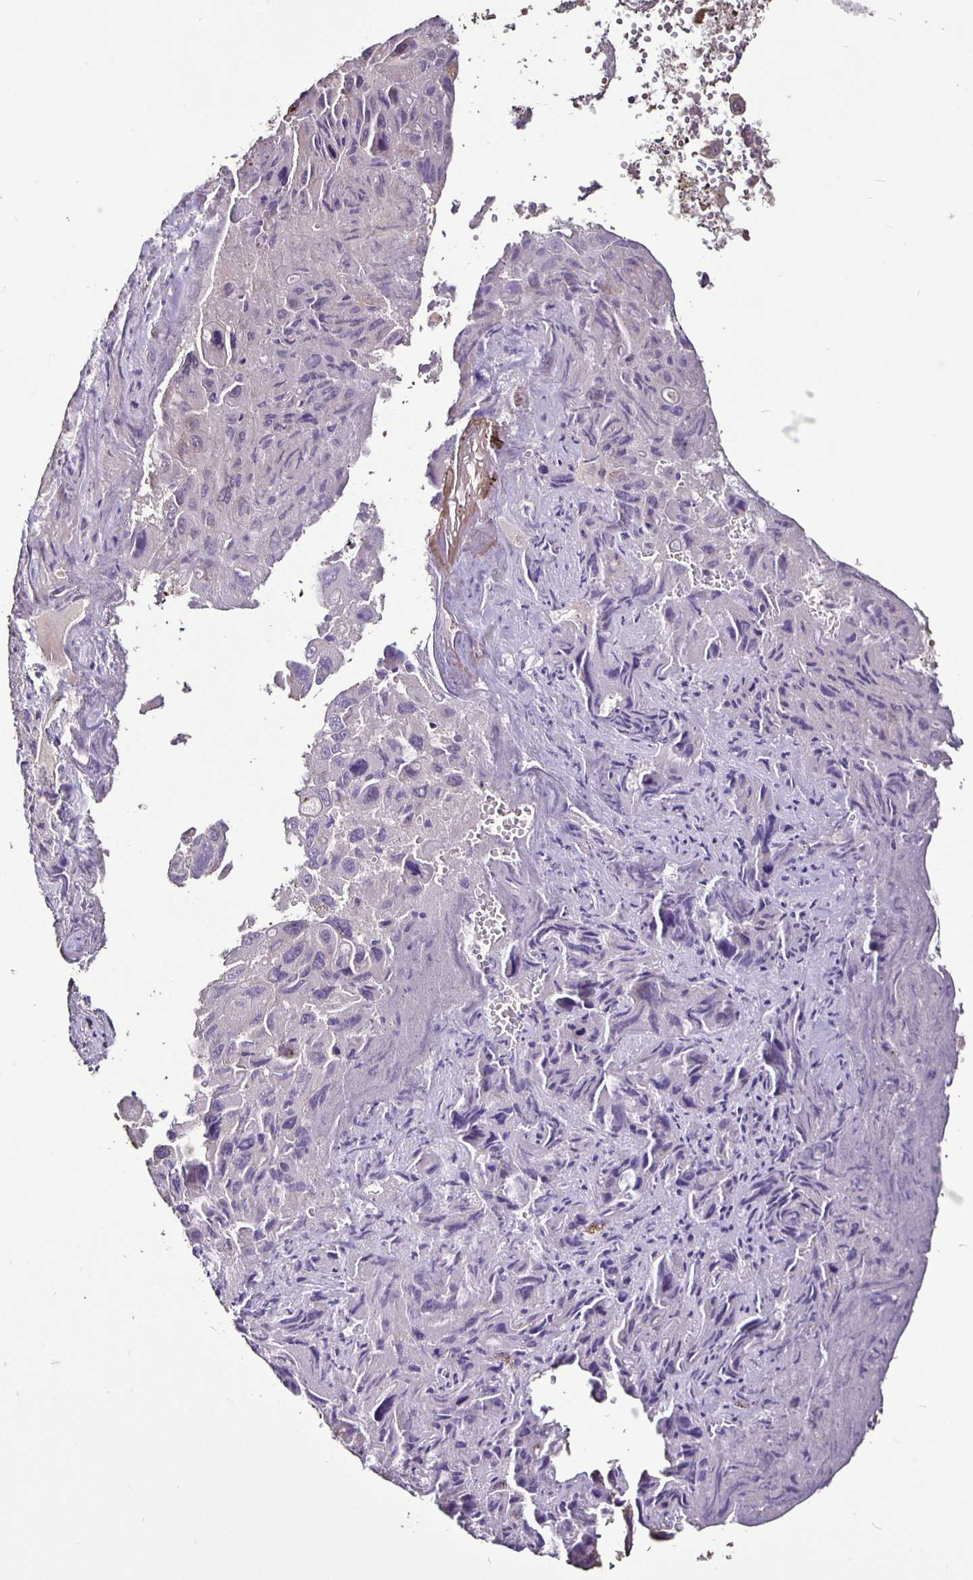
{"staining": {"intensity": "negative", "quantity": "none", "location": "none"}, "tissue": "liver cancer", "cell_type": "Tumor cells", "image_type": "cancer", "snomed": [{"axis": "morphology", "description": "Cholangiocarcinoma"}, {"axis": "topography", "description": "Liver"}], "caption": "IHC image of human cholangiocarcinoma (liver) stained for a protein (brown), which displays no positivity in tumor cells. (IHC, brightfield microscopy, high magnification).", "gene": "FCER1A", "patient": {"sex": "male", "age": 67}}